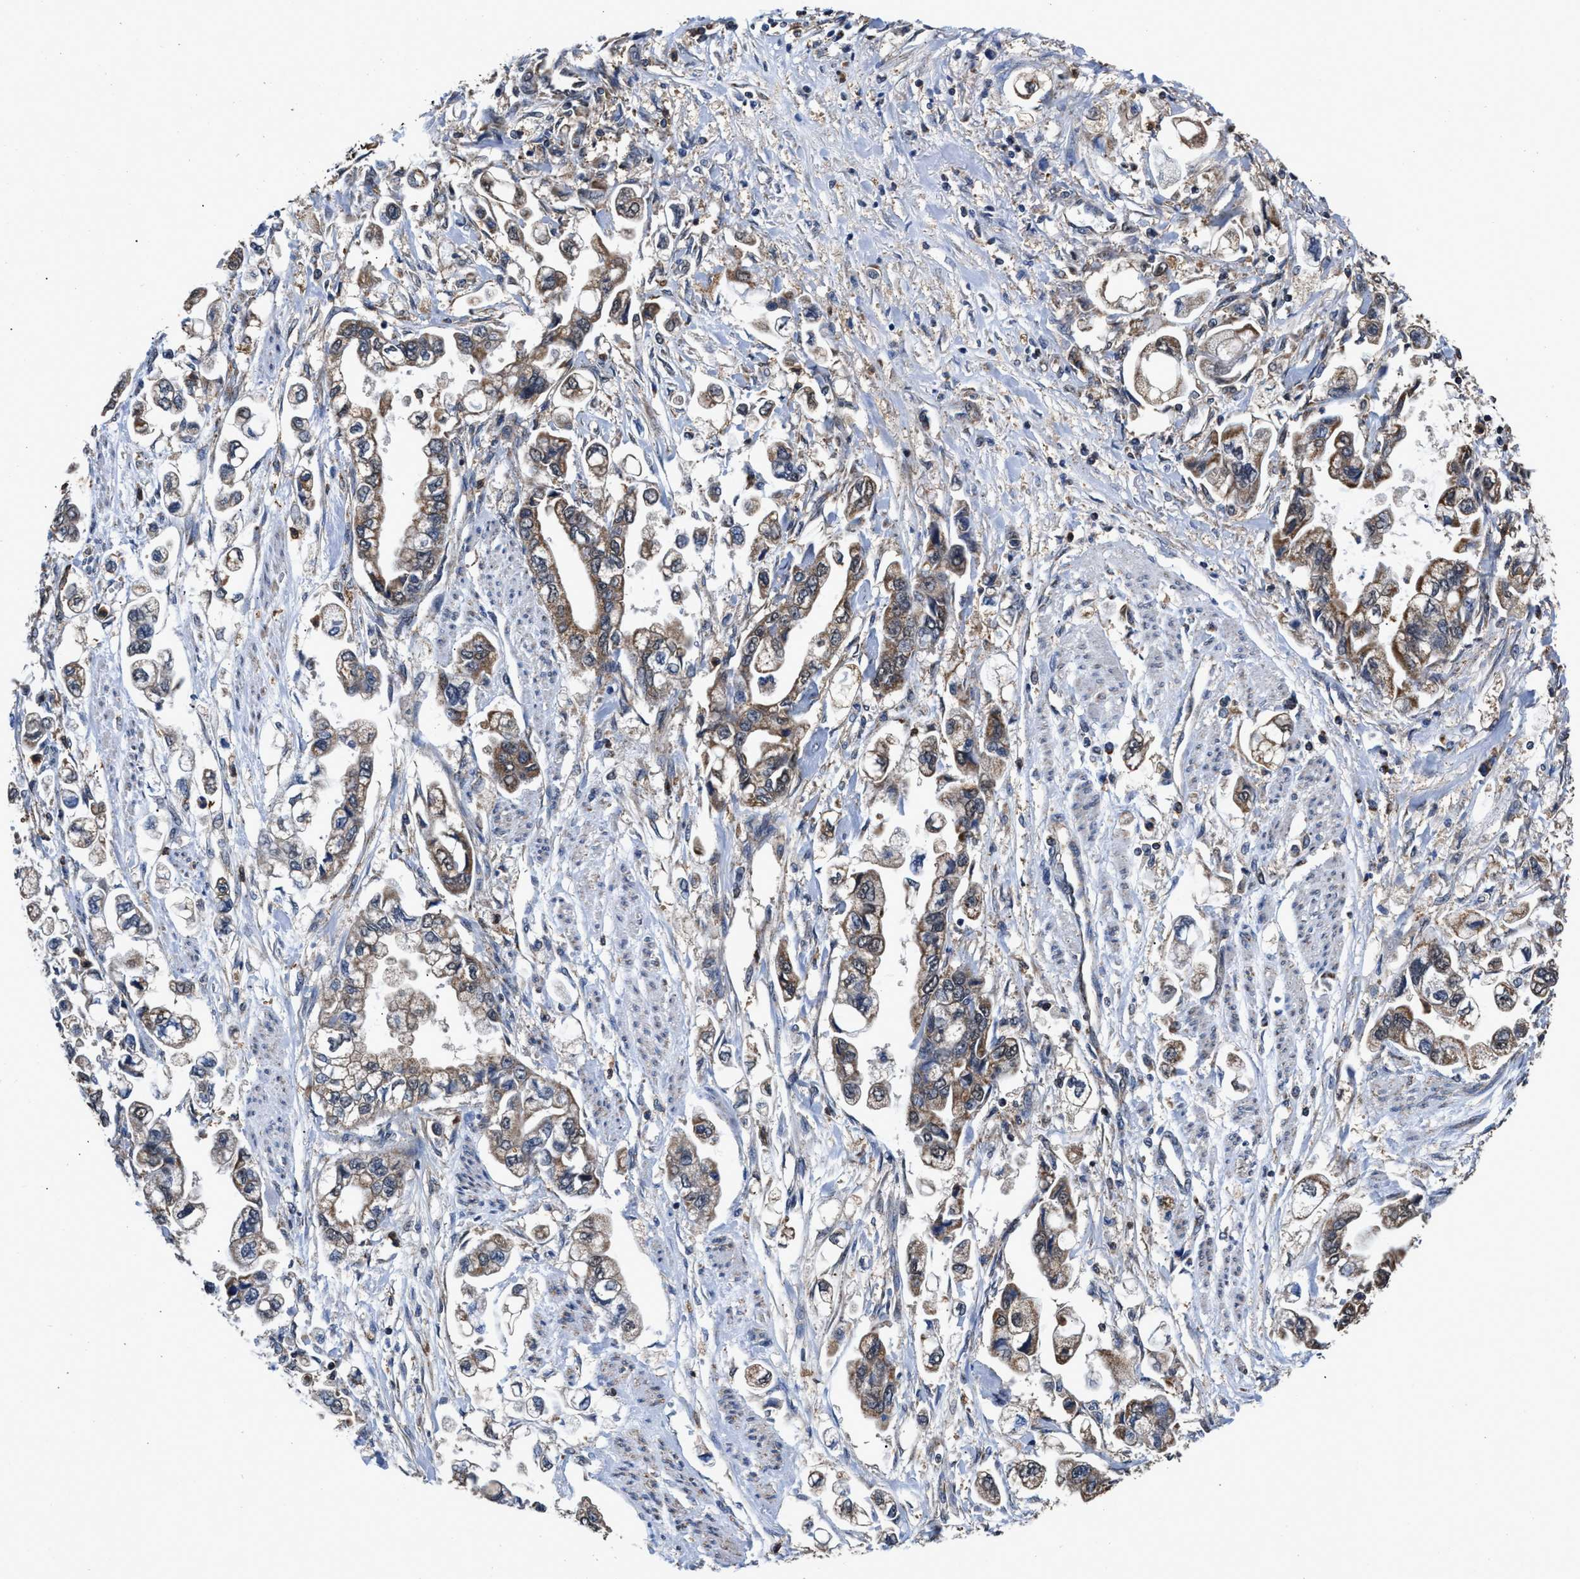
{"staining": {"intensity": "weak", "quantity": ">75%", "location": "cytoplasmic/membranous"}, "tissue": "stomach cancer", "cell_type": "Tumor cells", "image_type": "cancer", "snomed": [{"axis": "morphology", "description": "Normal tissue, NOS"}, {"axis": "morphology", "description": "Adenocarcinoma, NOS"}, {"axis": "topography", "description": "Stomach"}], "caption": "A photomicrograph of human adenocarcinoma (stomach) stained for a protein demonstrates weak cytoplasmic/membranous brown staining in tumor cells.", "gene": "ACLY", "patient": {"sex": "male", "age": 62}}